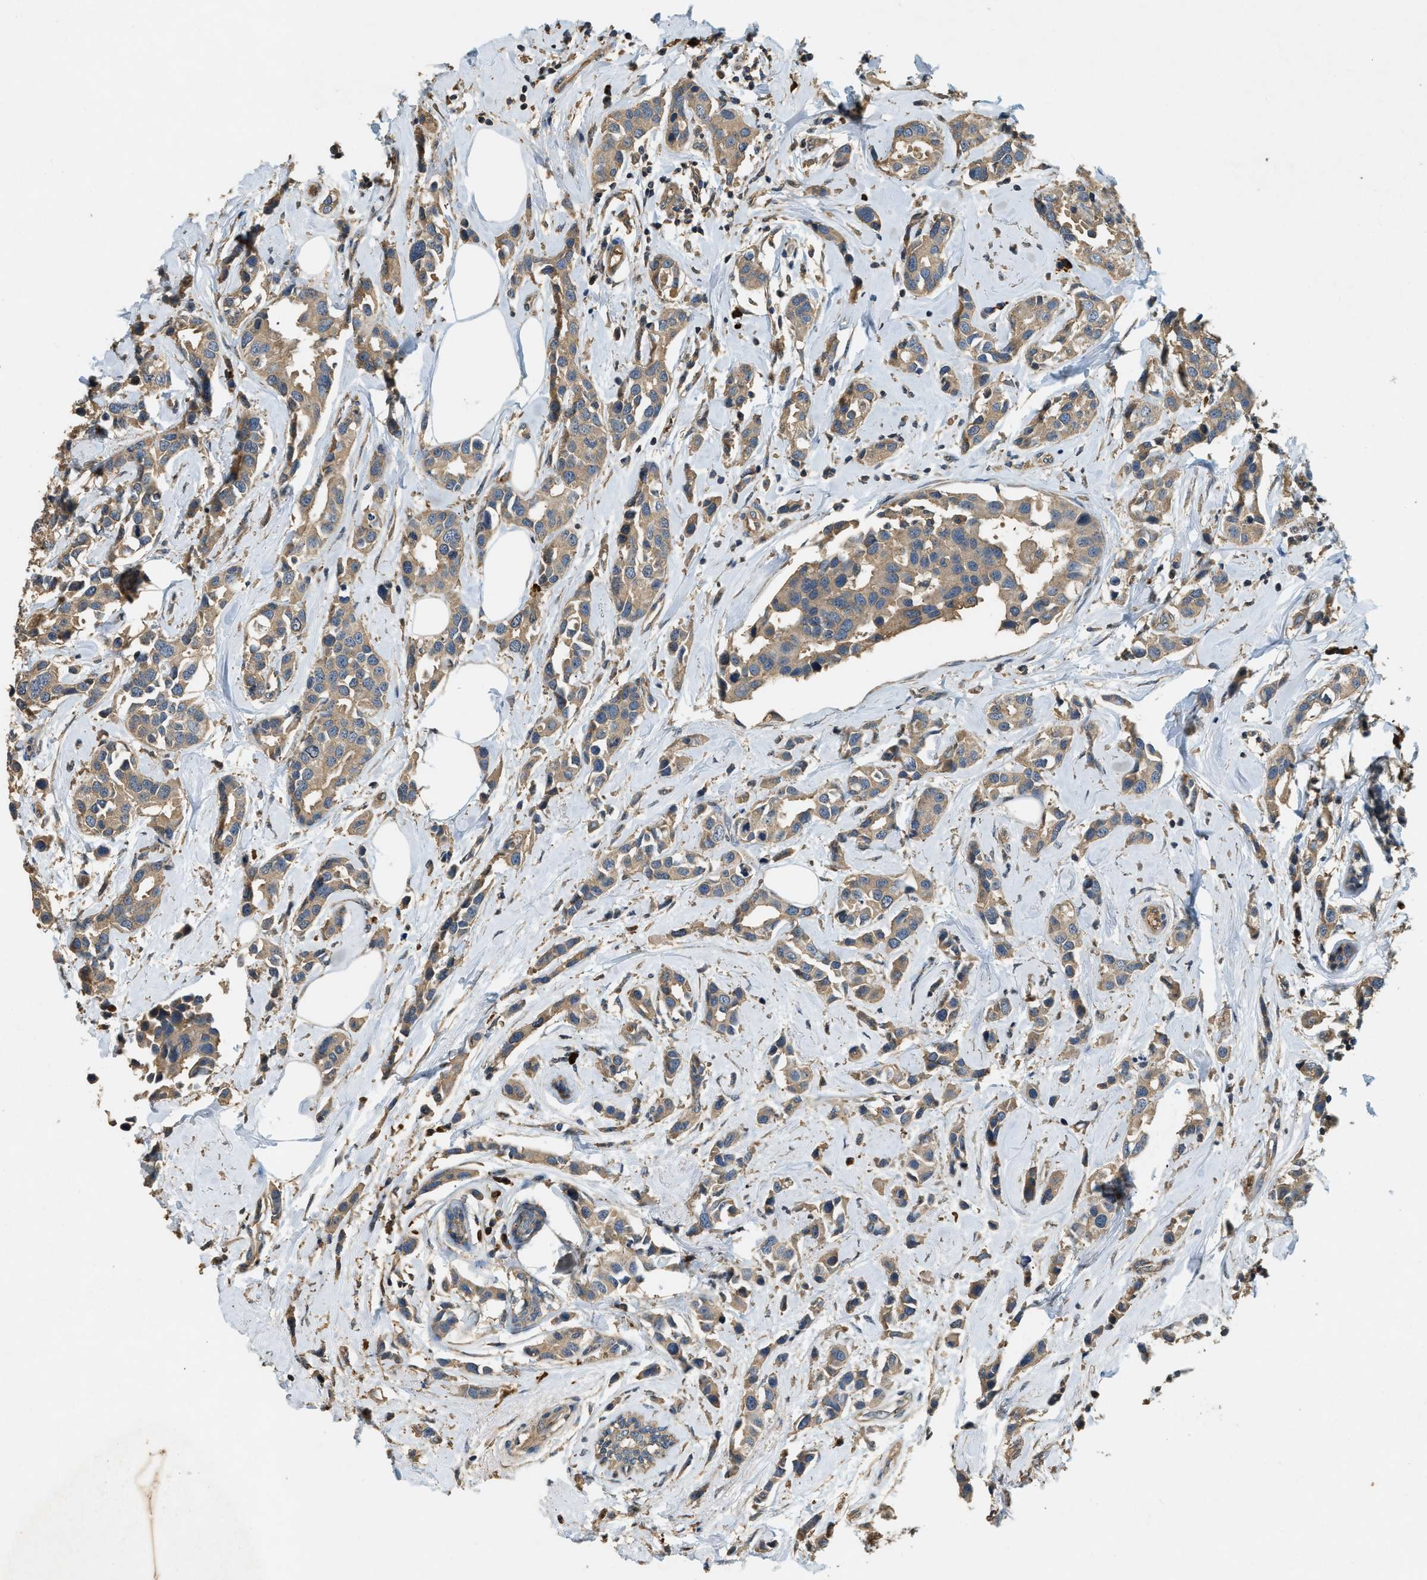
{"staining": {"intensity": "weak", "quantity": ">75%", "location": "cytoplasmic/membranous"}, "tissue": "breast cancer", "cell_type": "Tumor cells", "image_type": "cancer", "snomed": [{"axis": "morphology", "description": "Normal tissue, NOS"}, {"axis": "morphology", "description": "Duct carcinoma"}, {"axis": "topography", "description": "Breast"}], "caption": "Protein staining reveals weak cytoplasmic/membranous staining in about >75% of tumor cells in breast infiltrating ductal carcinoma.", "gene": "CFLAR", "patient": {"sex": "female", "age": 50}}